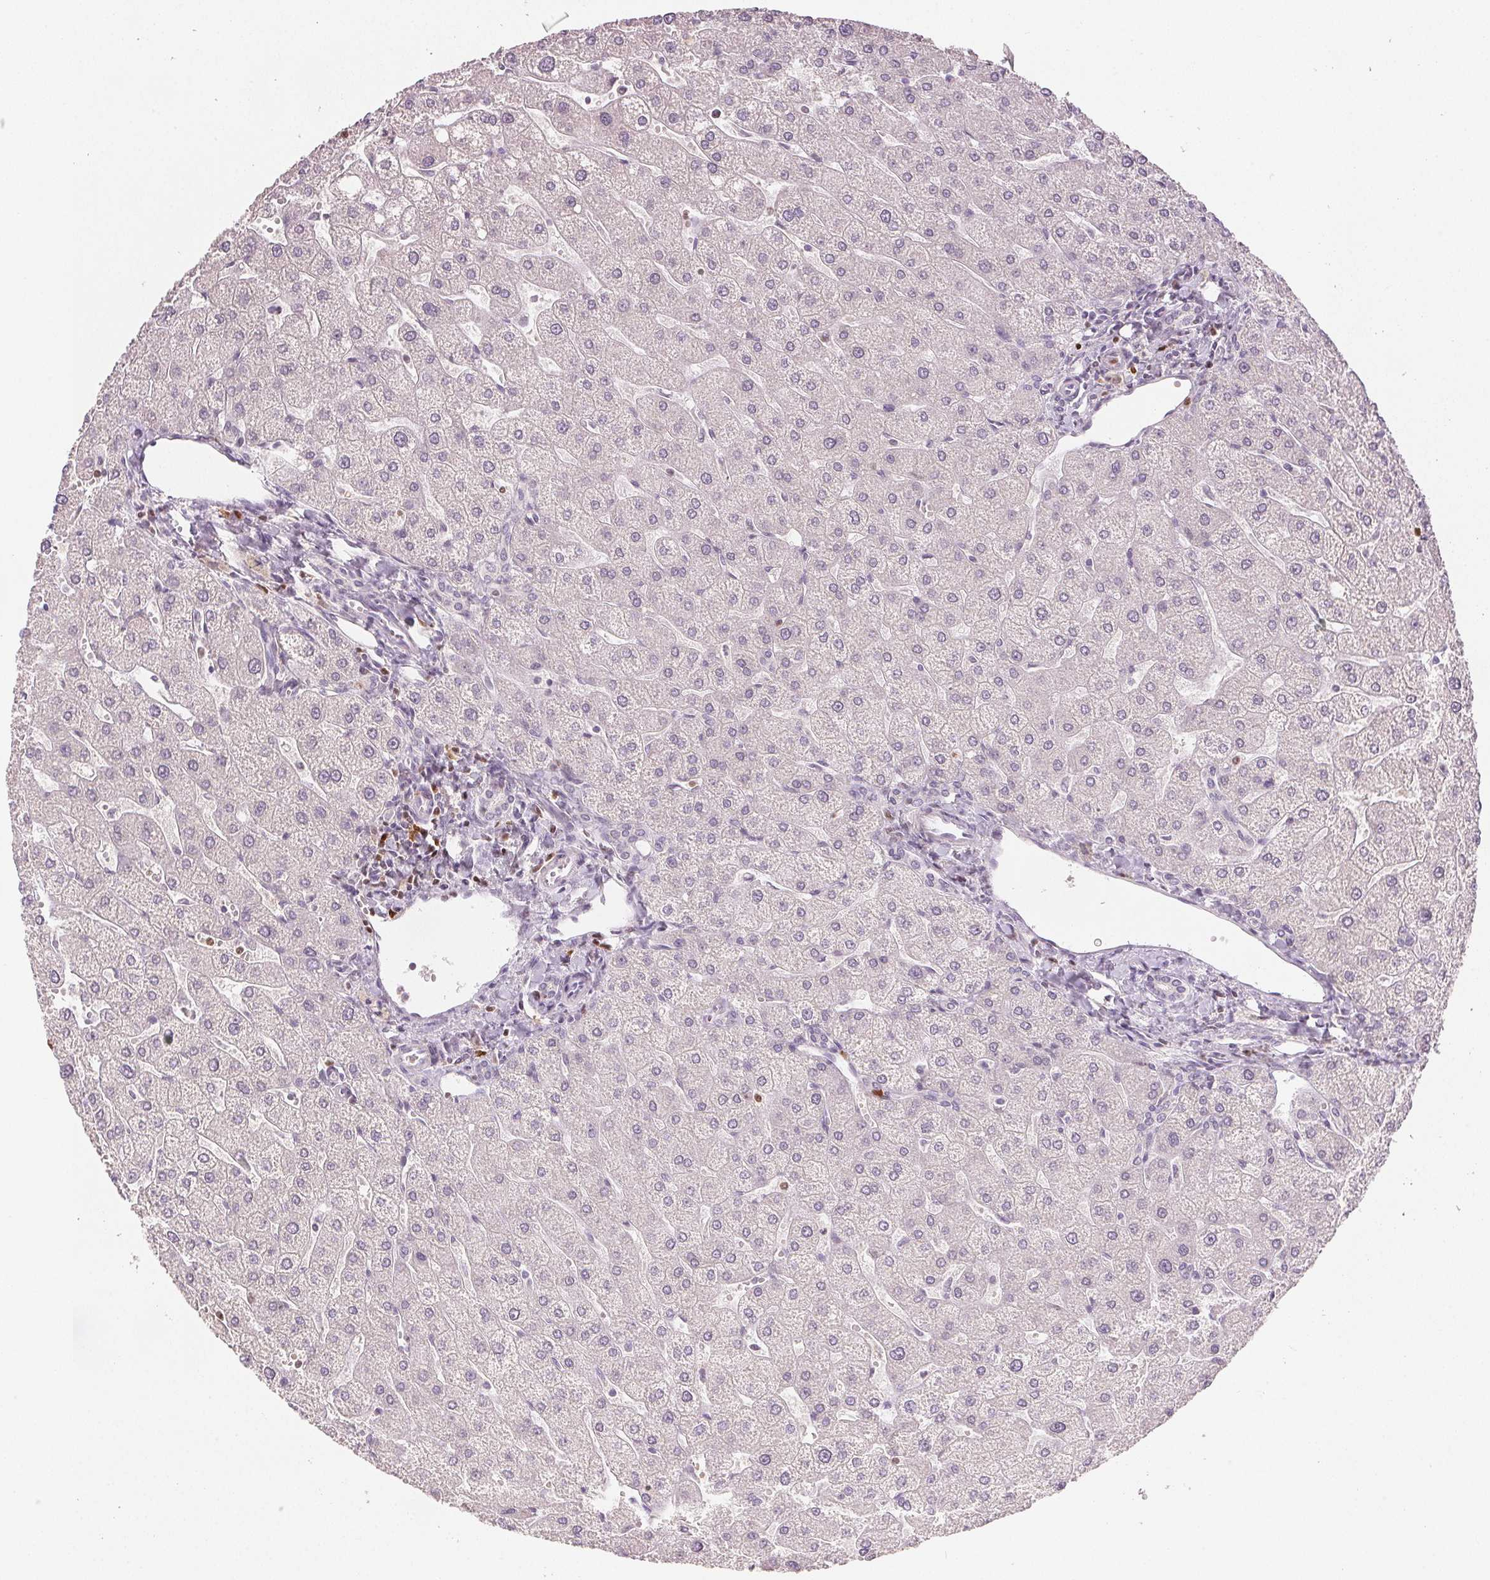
{"staining": {"intensity": "negative", "quantity": "none", "location": "none"}, "tissue": "liver", "cell_type": "Cholangiocytes", "image_type": "normal", "snomed": [{"axis": "morphology", "description": "Normal tissue, NOS"}, {"axis": "topography", "description": "Liver"}], "caption": "This is an IHC micrograph of normal human liver. There is no positivity in cholangiocytes.", "gene": "RUNX2", "patient": {"sex": "male", "age": 67}}